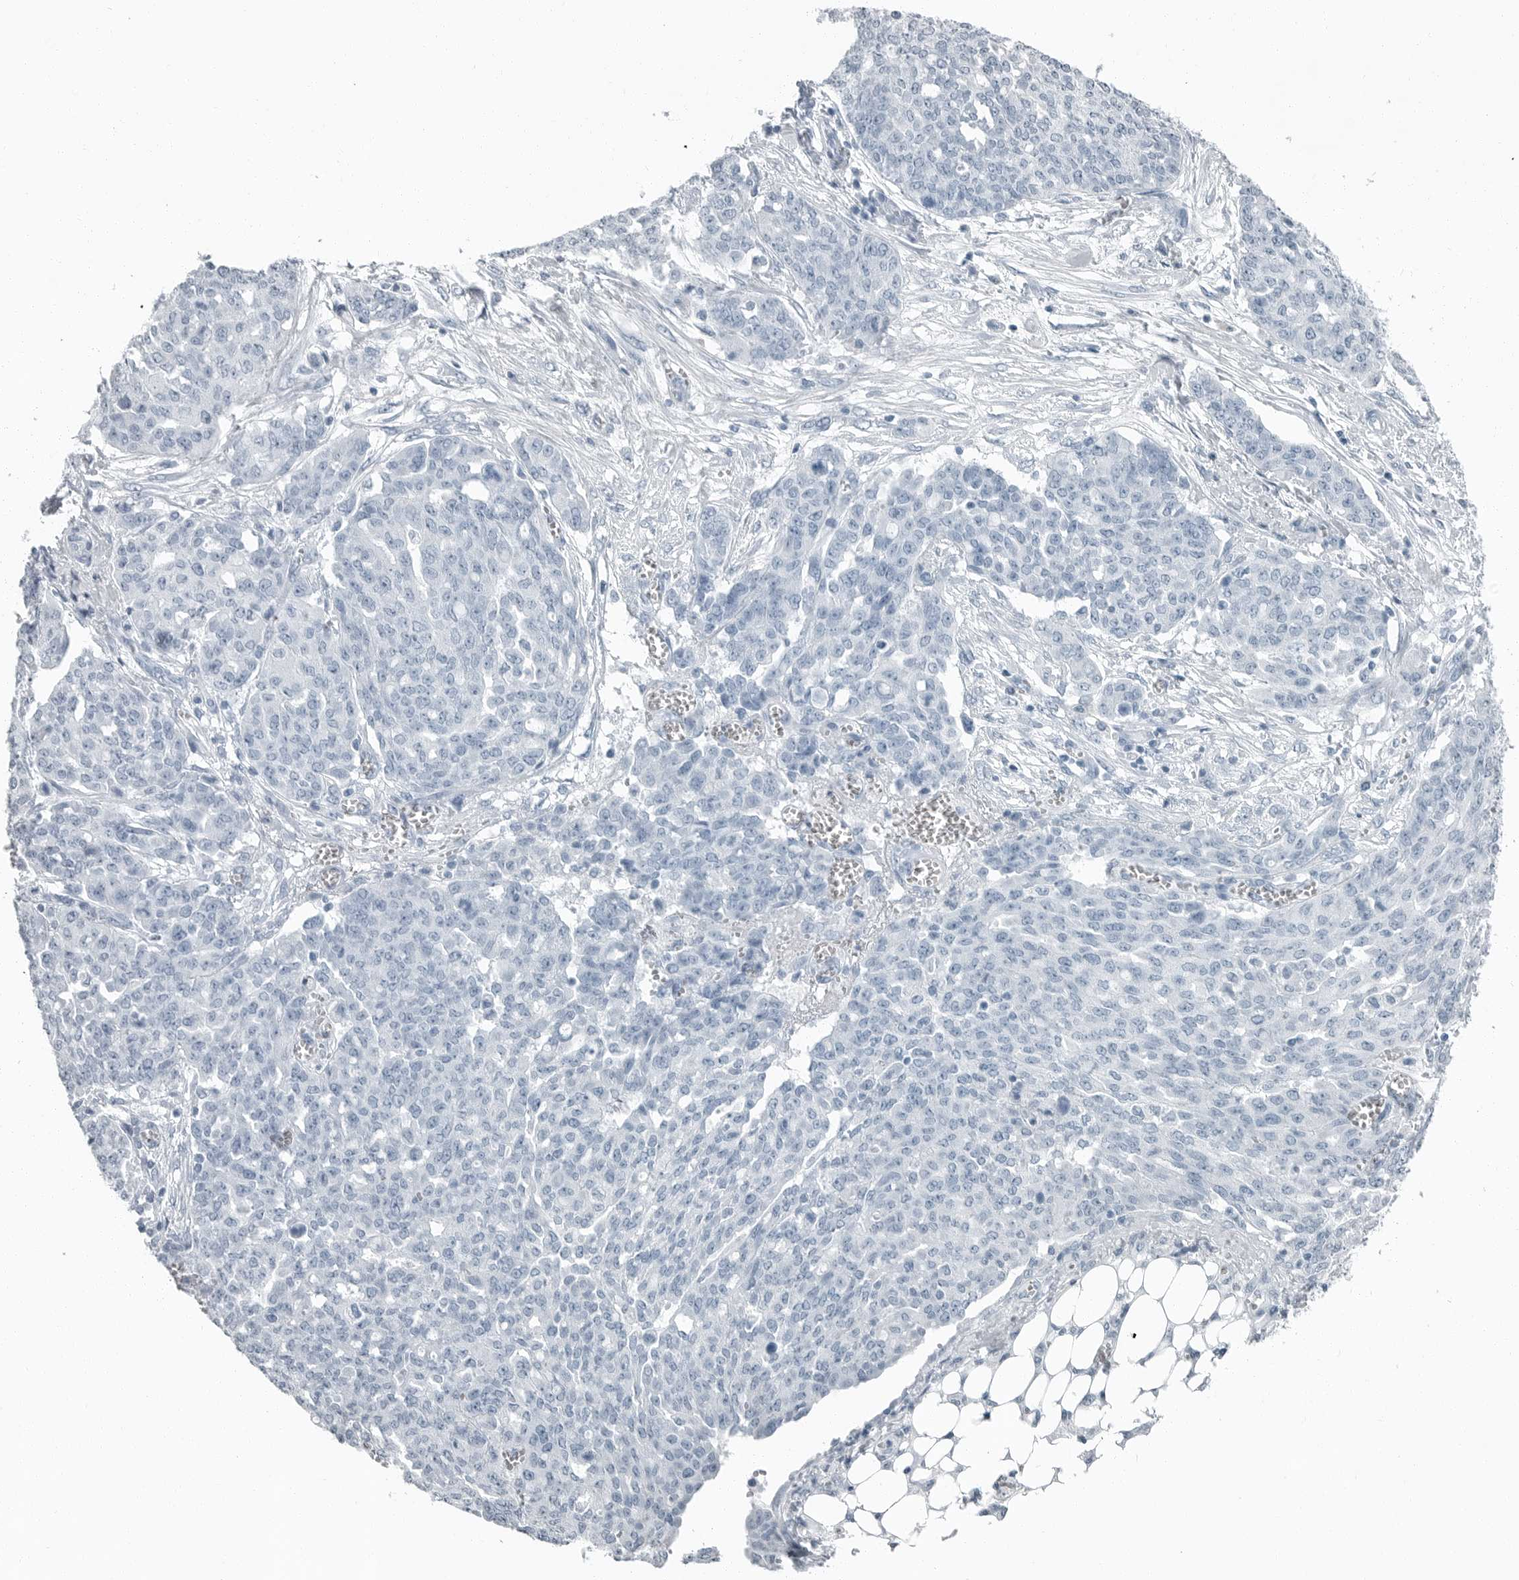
{"staining": {"intensity": "negative", "quantity": "none", "location": "none"}, "tissue": "ovarian cancer", "cell_type": "Tumor cells", "image_type": "cancer", "snomed": [{"axis": "morphology", "description": "Cystadenocarcinoma, serous, NOS"}, {"axis": "topography", "description": "Soft tissue"}, {"axis": "topography", "description": "Ovary"}], "caption": "Histopathology image shows no protein positivity in tumor cells of ovarian cancer tissue.", "gene": "FABP6", "patient": {"sex": "female", "age": 57}}